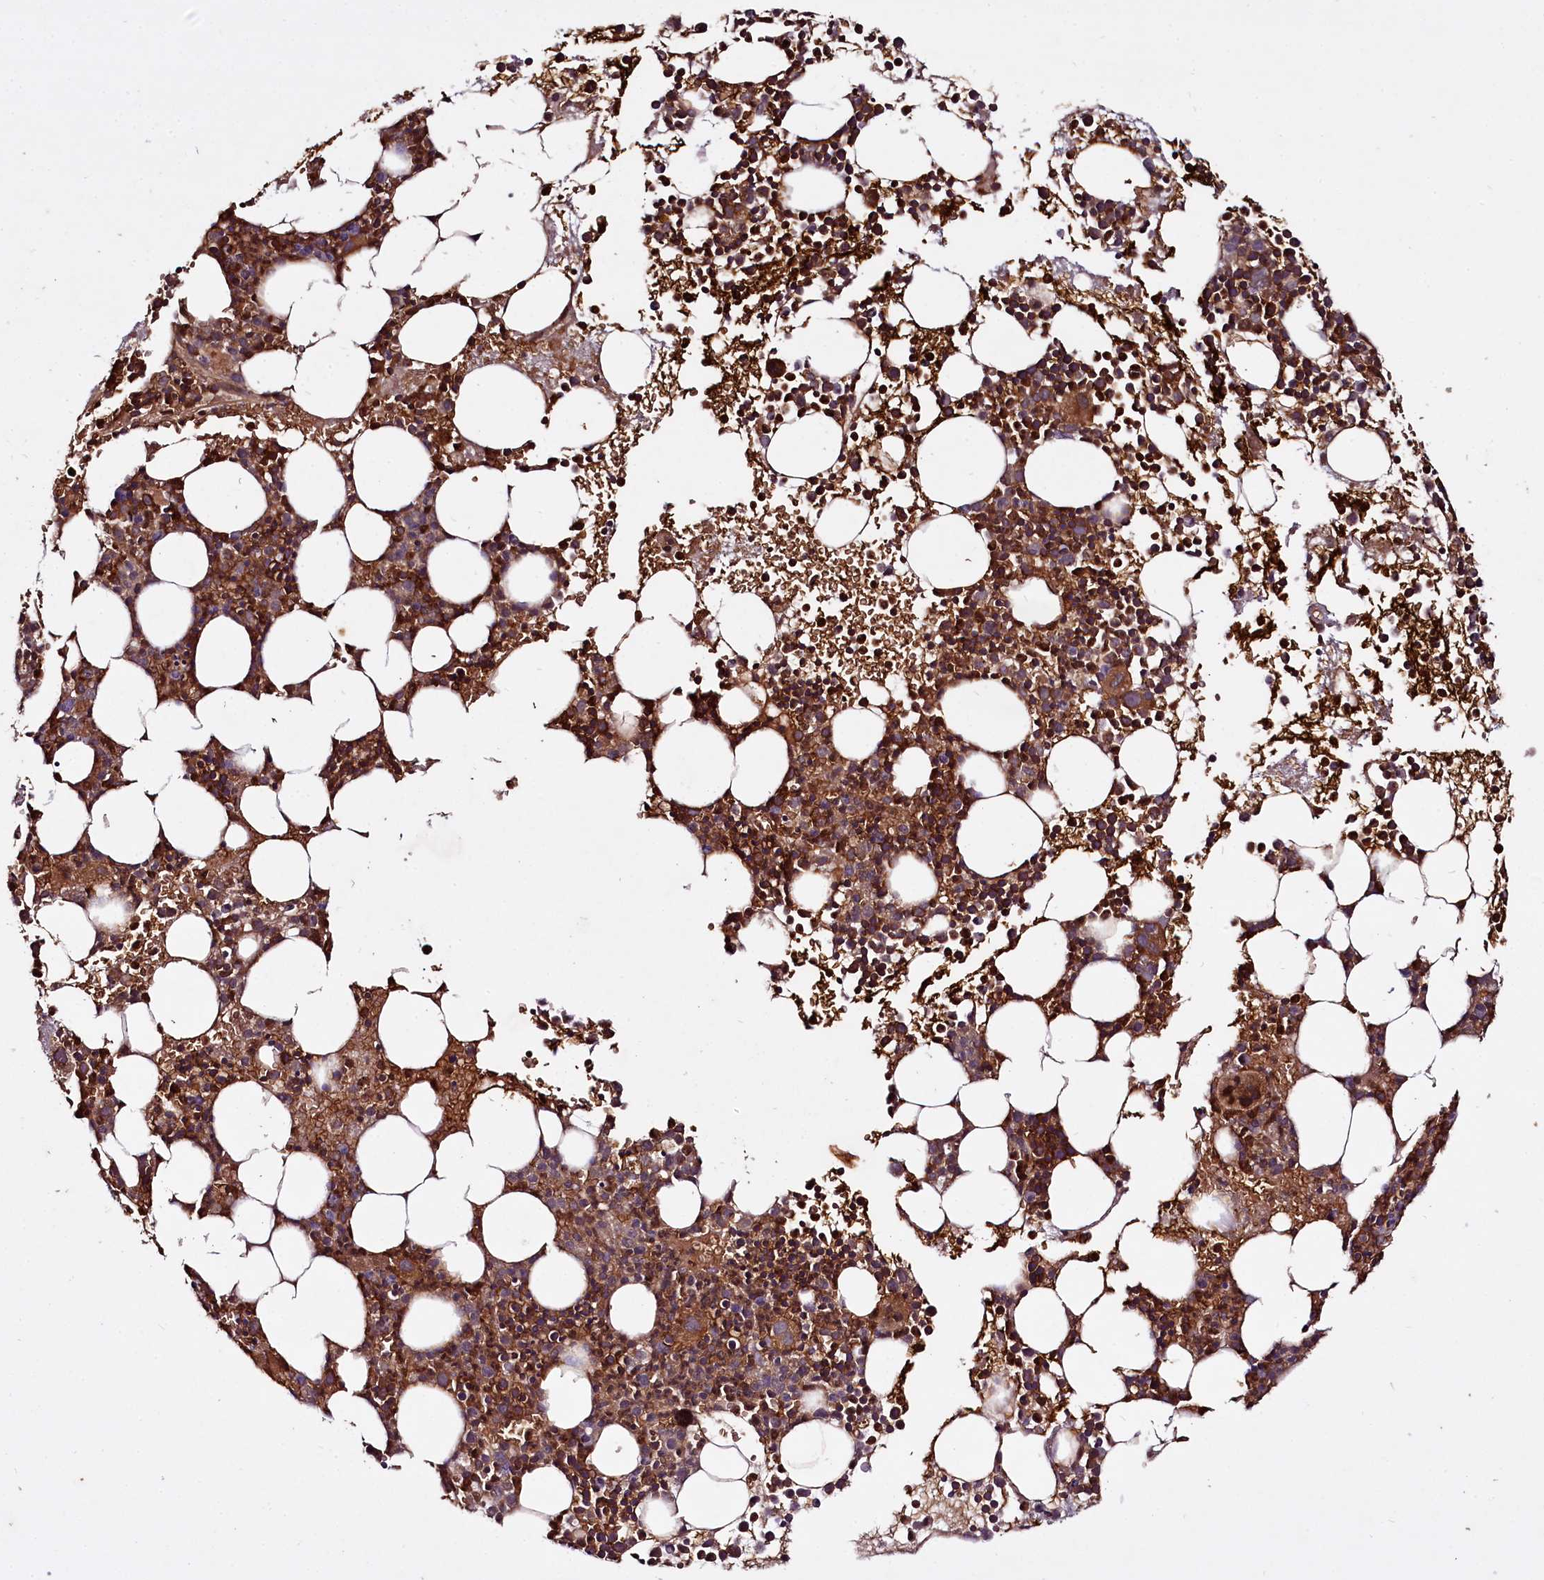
{"staining": {"intensity": "moderate", "quantity": ">75%", "location": "cytoplasmic/membranous"}, "tissue": "bone marrow", "cell_type": "Hematopoietic cells", "image_type": "normal", "snomed": [{"axis": "morphology", "description": "Normal tissue, NOS"}, {"axis": "topography", "description": "Bone marrow"}], "caption": "Immunohistochemistry micrograph of normal bone marrow stained for a protein (brown), which exhibits medium levels of moderate cytoplasmic/membranous expression in about >75% of hematopoietic cells.", "gene": "DCP1B", "patient": {"sex": "female", "age": 76}}